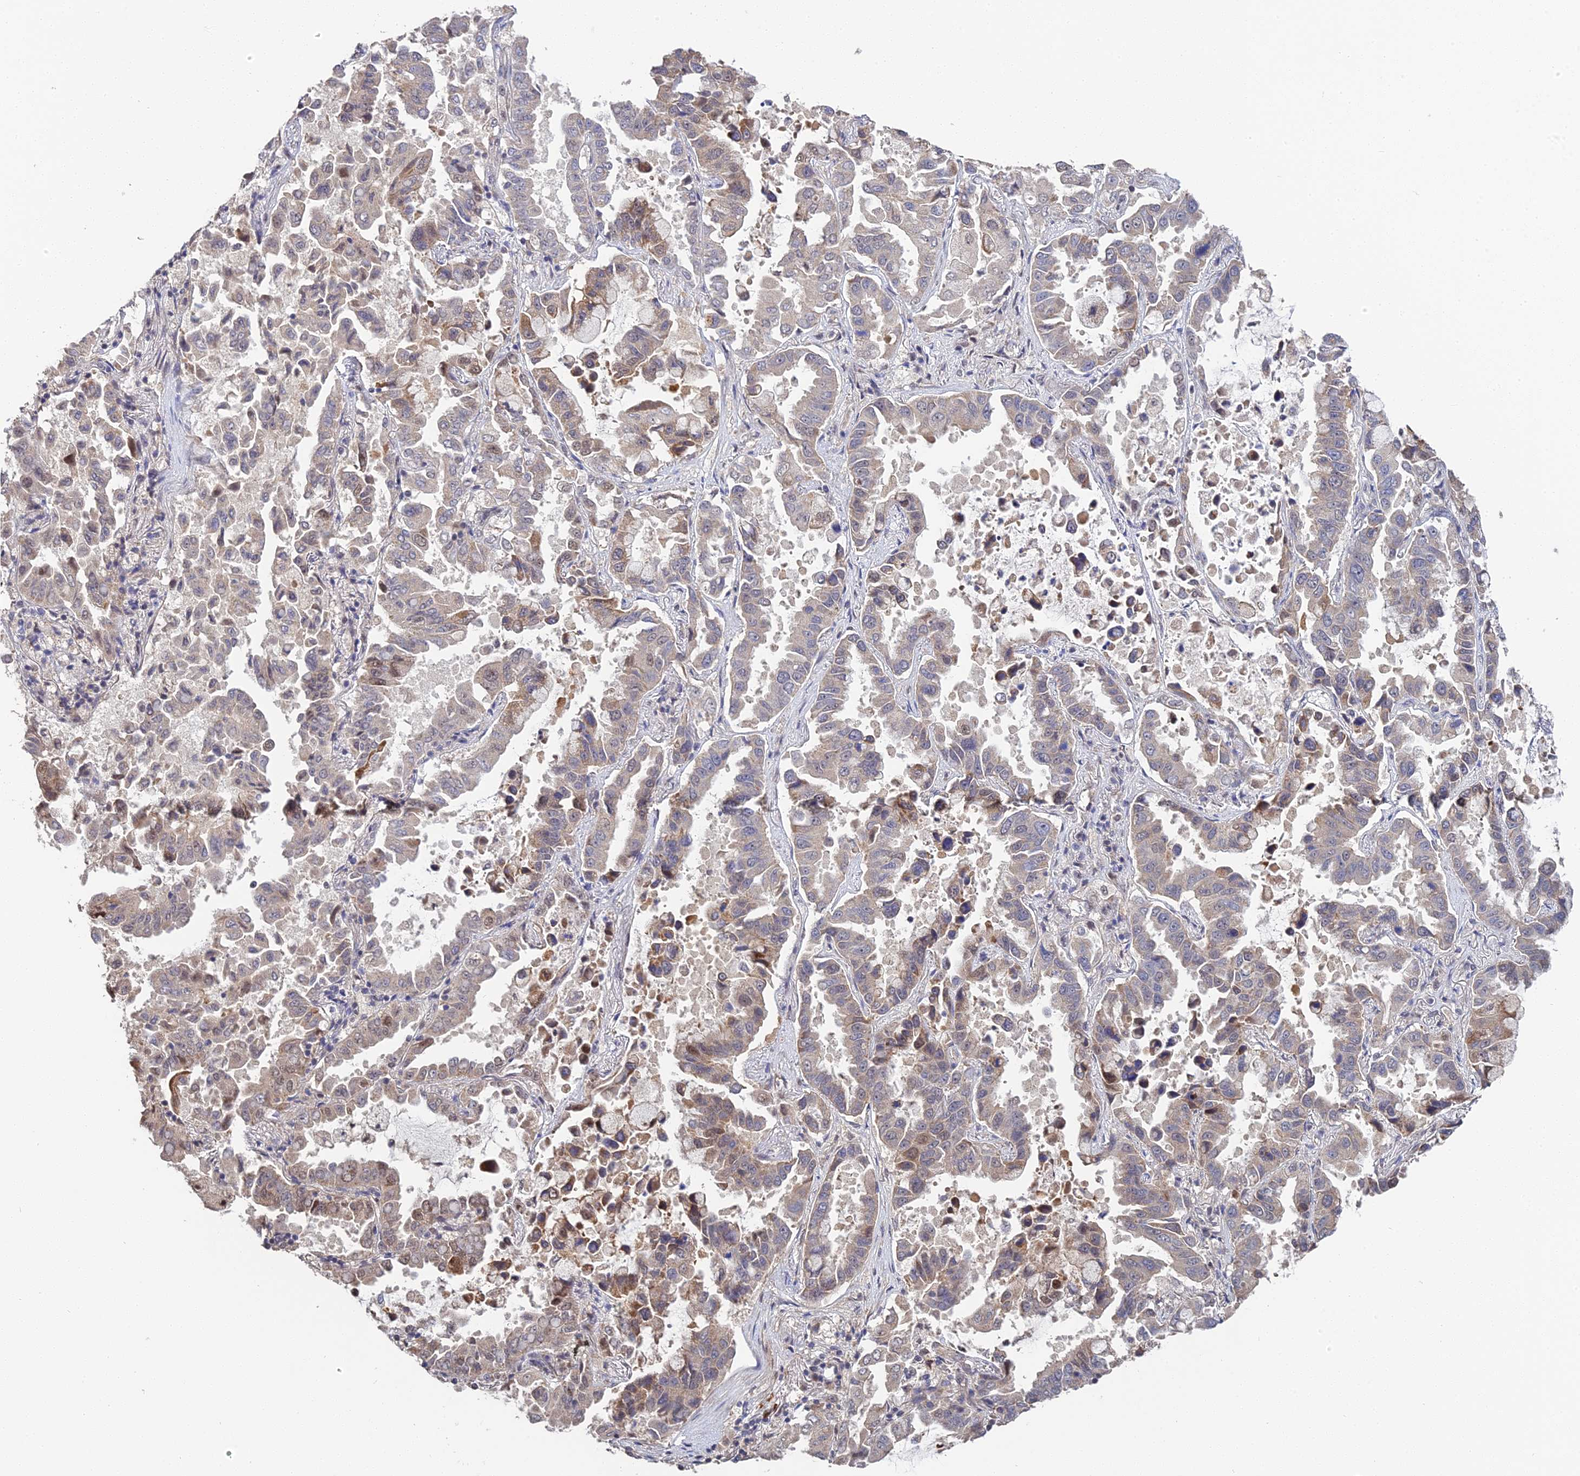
{"staining": {"intensity": "moderate", "quantity": "25%-75%", "location": "cytoplasmic/membranous,nuclear"}, "tissue": "lung cancer", "cell_type": "Tumor cells", "image_type": "cancer", "snomed": [{"axis": "morphology", "description": "Adenocarcinoma, NOS"}, {"axis": "topography", "description": "Lung"}], "caption": "This histopathology image shows immunohistochemistry staining of lung cancer (adenocarcinoma), with medium moderate cytoplasmic/membranous and nuclear staining in about 25%-75% of tumor cells.", "gene": "ERCC5", "patient": {"sex": "male", "age": 64}}